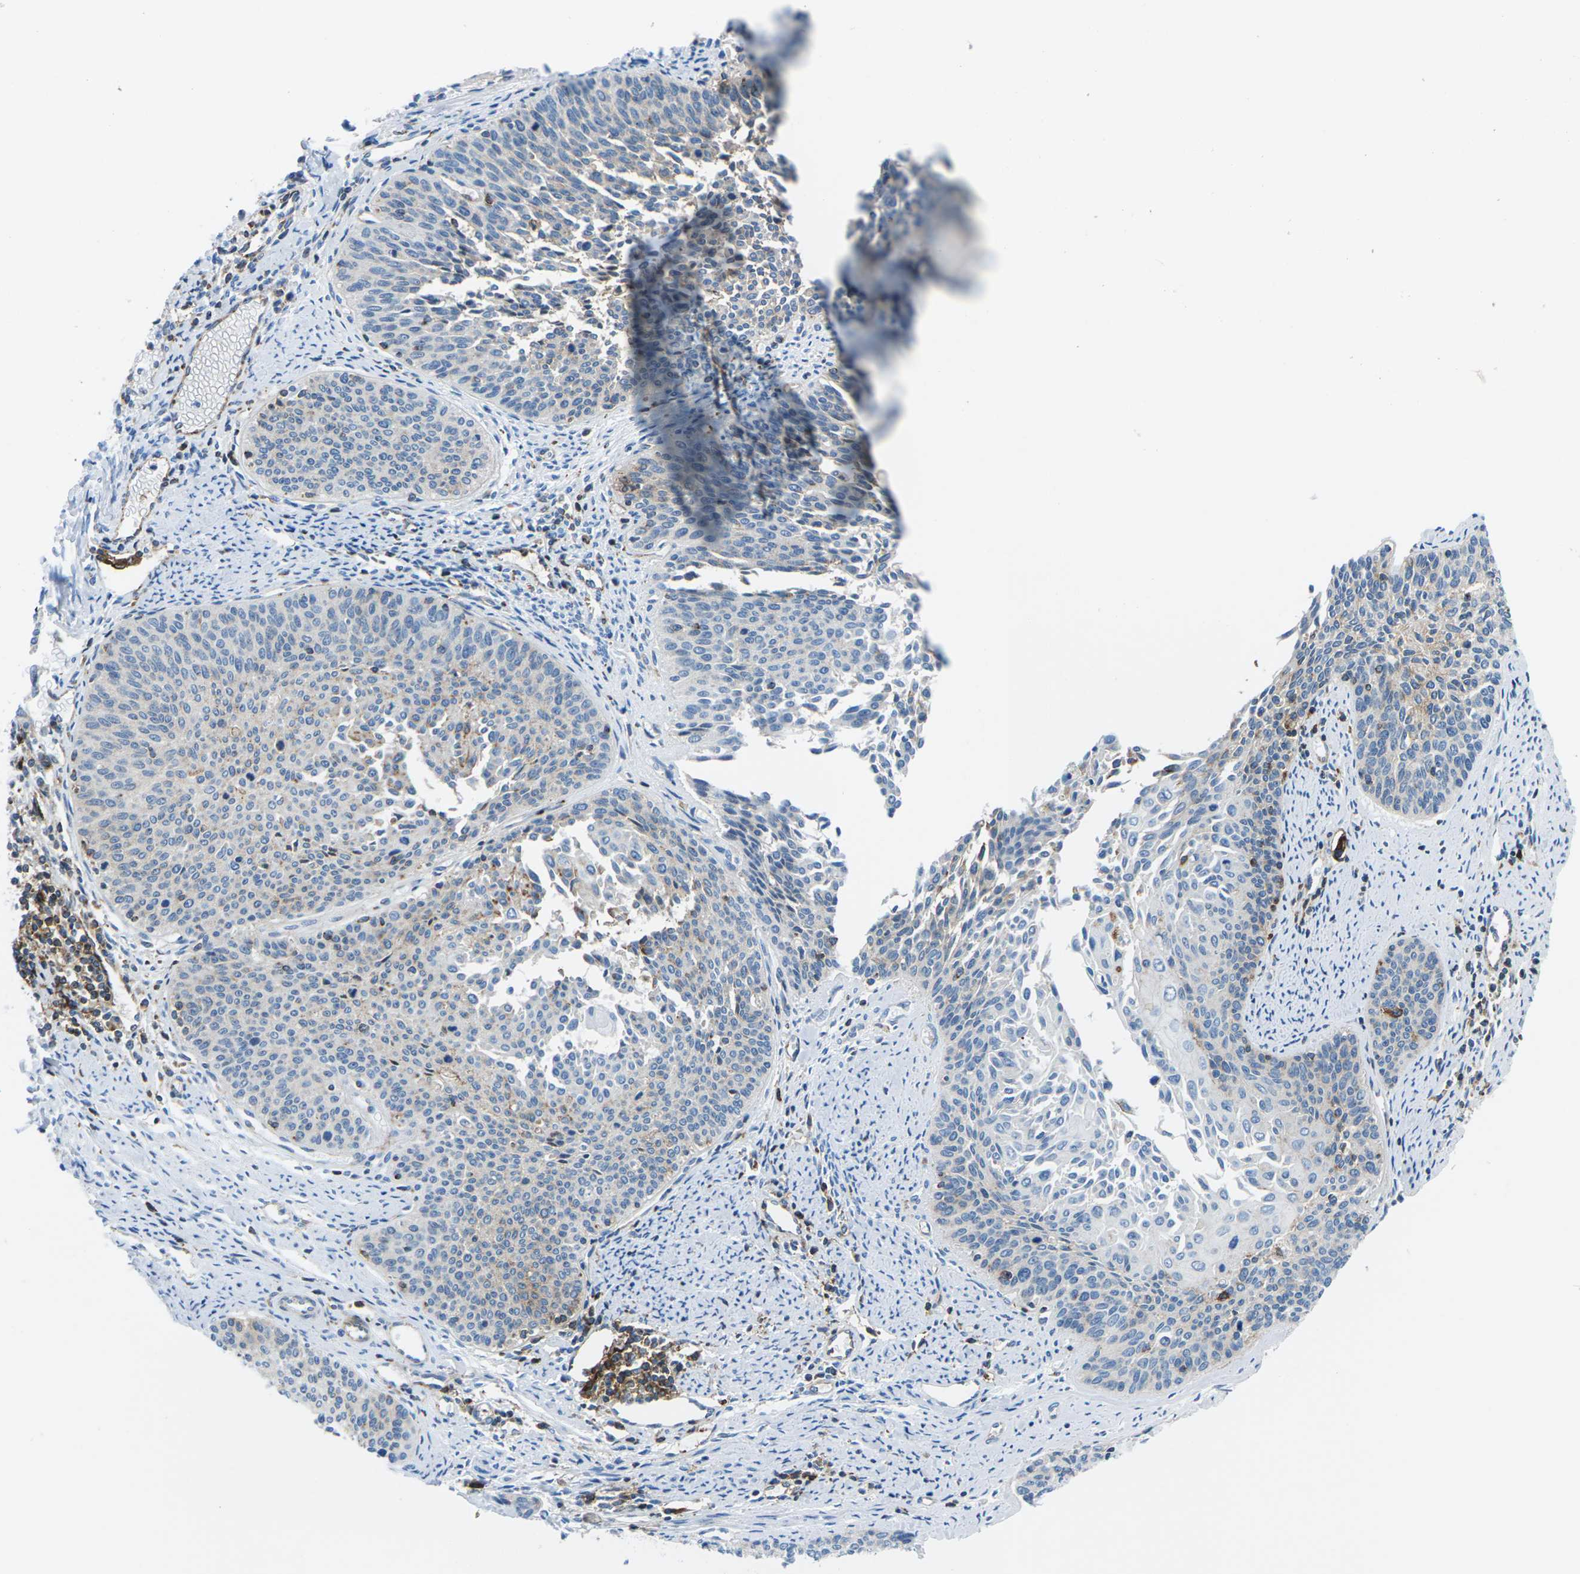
{"staining": {"intensity": "weak", "quantity": "<25%", "location": "cytoplasmic/membranous"}, "tissue": "cervical cancer", "cell_type": "Tumor cells", "image_type": "cancer", "snomed": [{"axis": "morphology", "description": "Squamous cell carcinoma, NOS"}, {"axis": "topography", "description": "Cervix"}], "caption": "Immunohistochemistry photomicrograph of cervical squamous cell carcinoma stained for a protein (brown), which displays no positivity in tumor cells.", "gene": "SOCS4", "patient": {"sex": "female", "age": 55}}